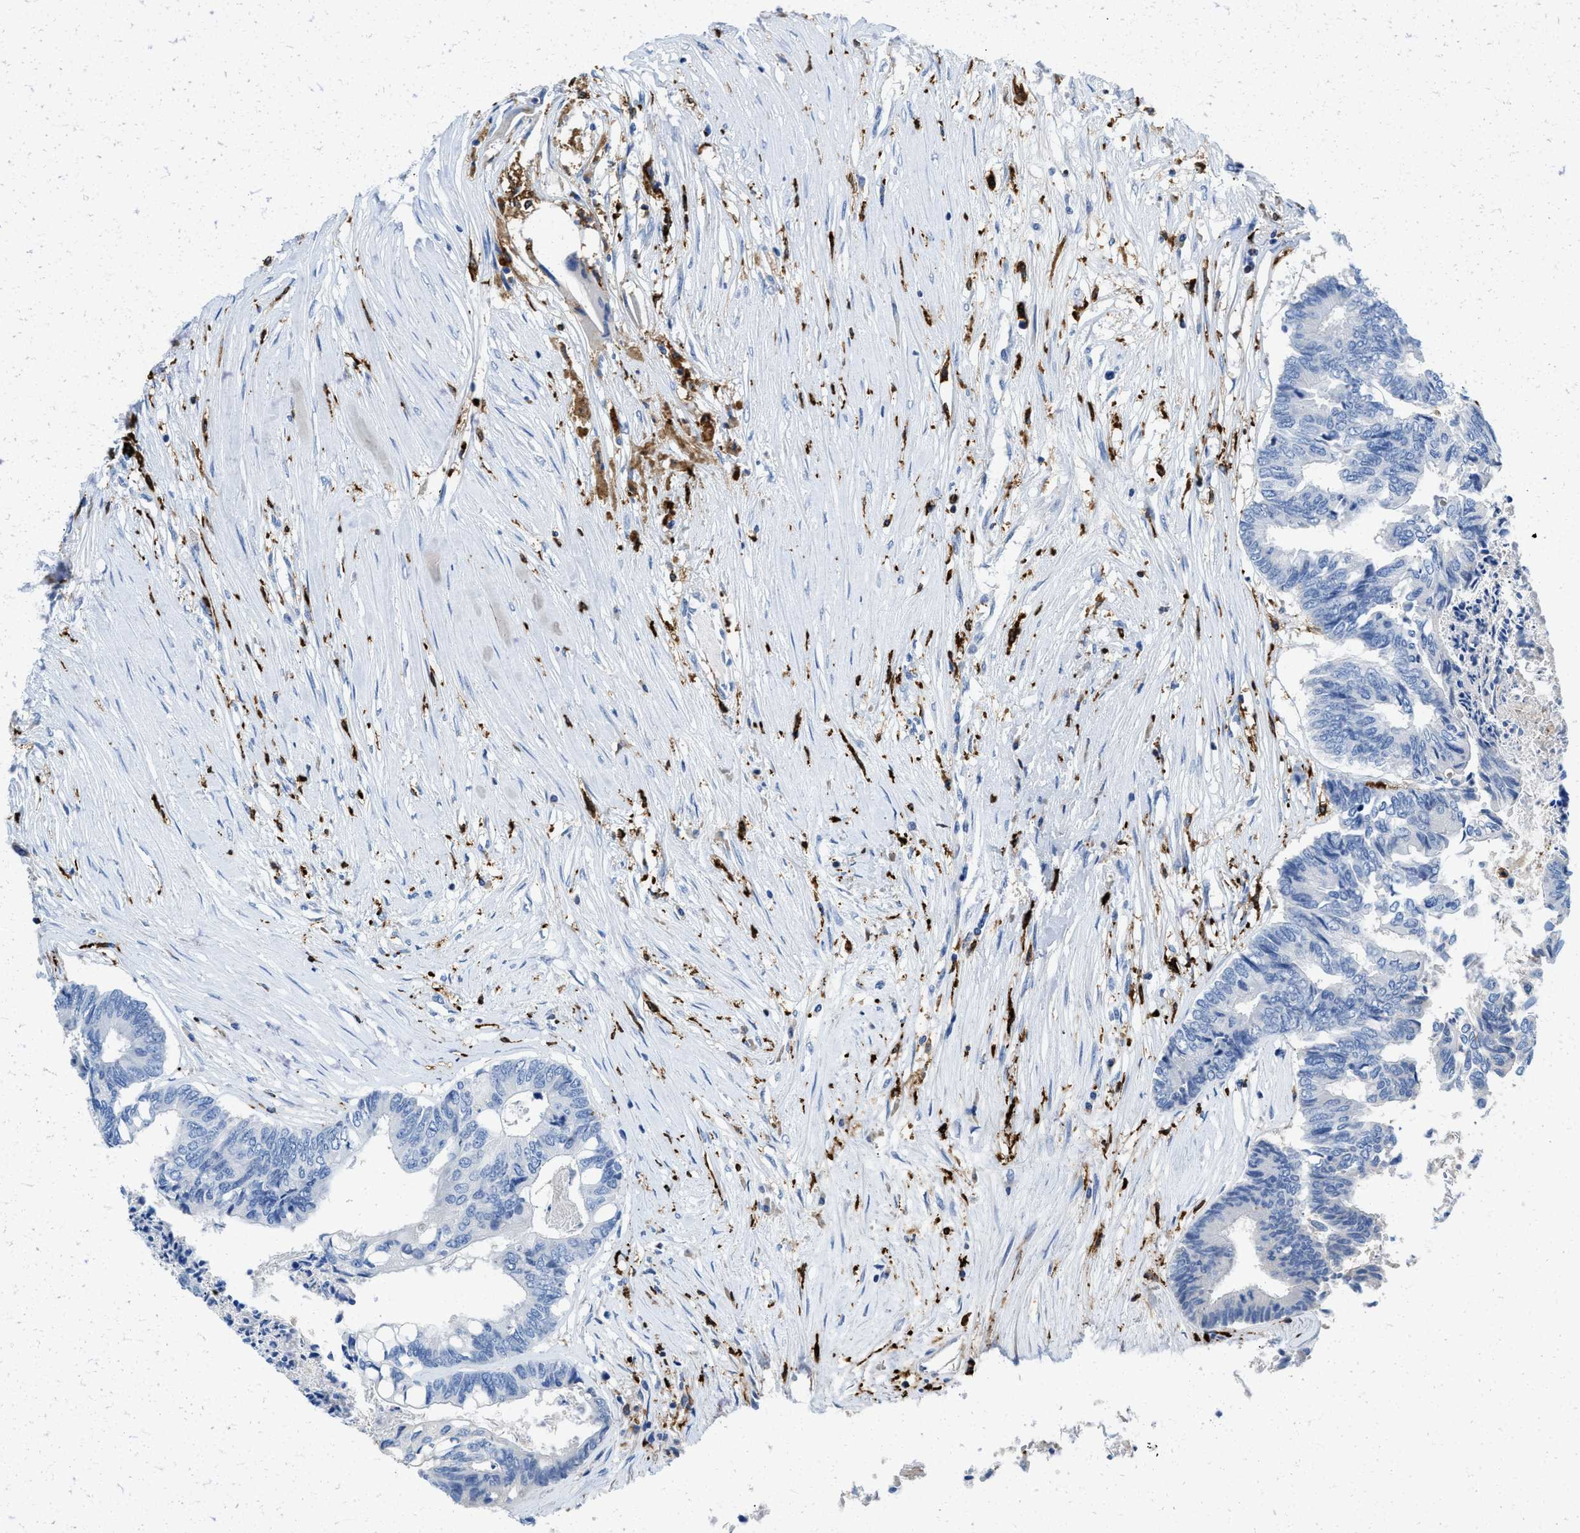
{"staining": {"intensity": "negative", "quantity": "none", "location": "none"}, "tissue": "colorectal cancer", "cell_type": "Tumor cells", "image_type": "cancer", "snomed": [{"axis": "morphology", "description": "Adenocarcinoma, NOS"}, {"axis": "topography", "description": "Rectum"}], "caption": "There is no significant staining in tumor cells of colorectal cancer (adenocarcinoma). The staining is performed using DAB (3,3'-diaminobenzidine) brown chromogen with nuclei counter-stained in using hematoxylin.", "gene": "CD226", "patient": {"sex": "male", "age": 63}}